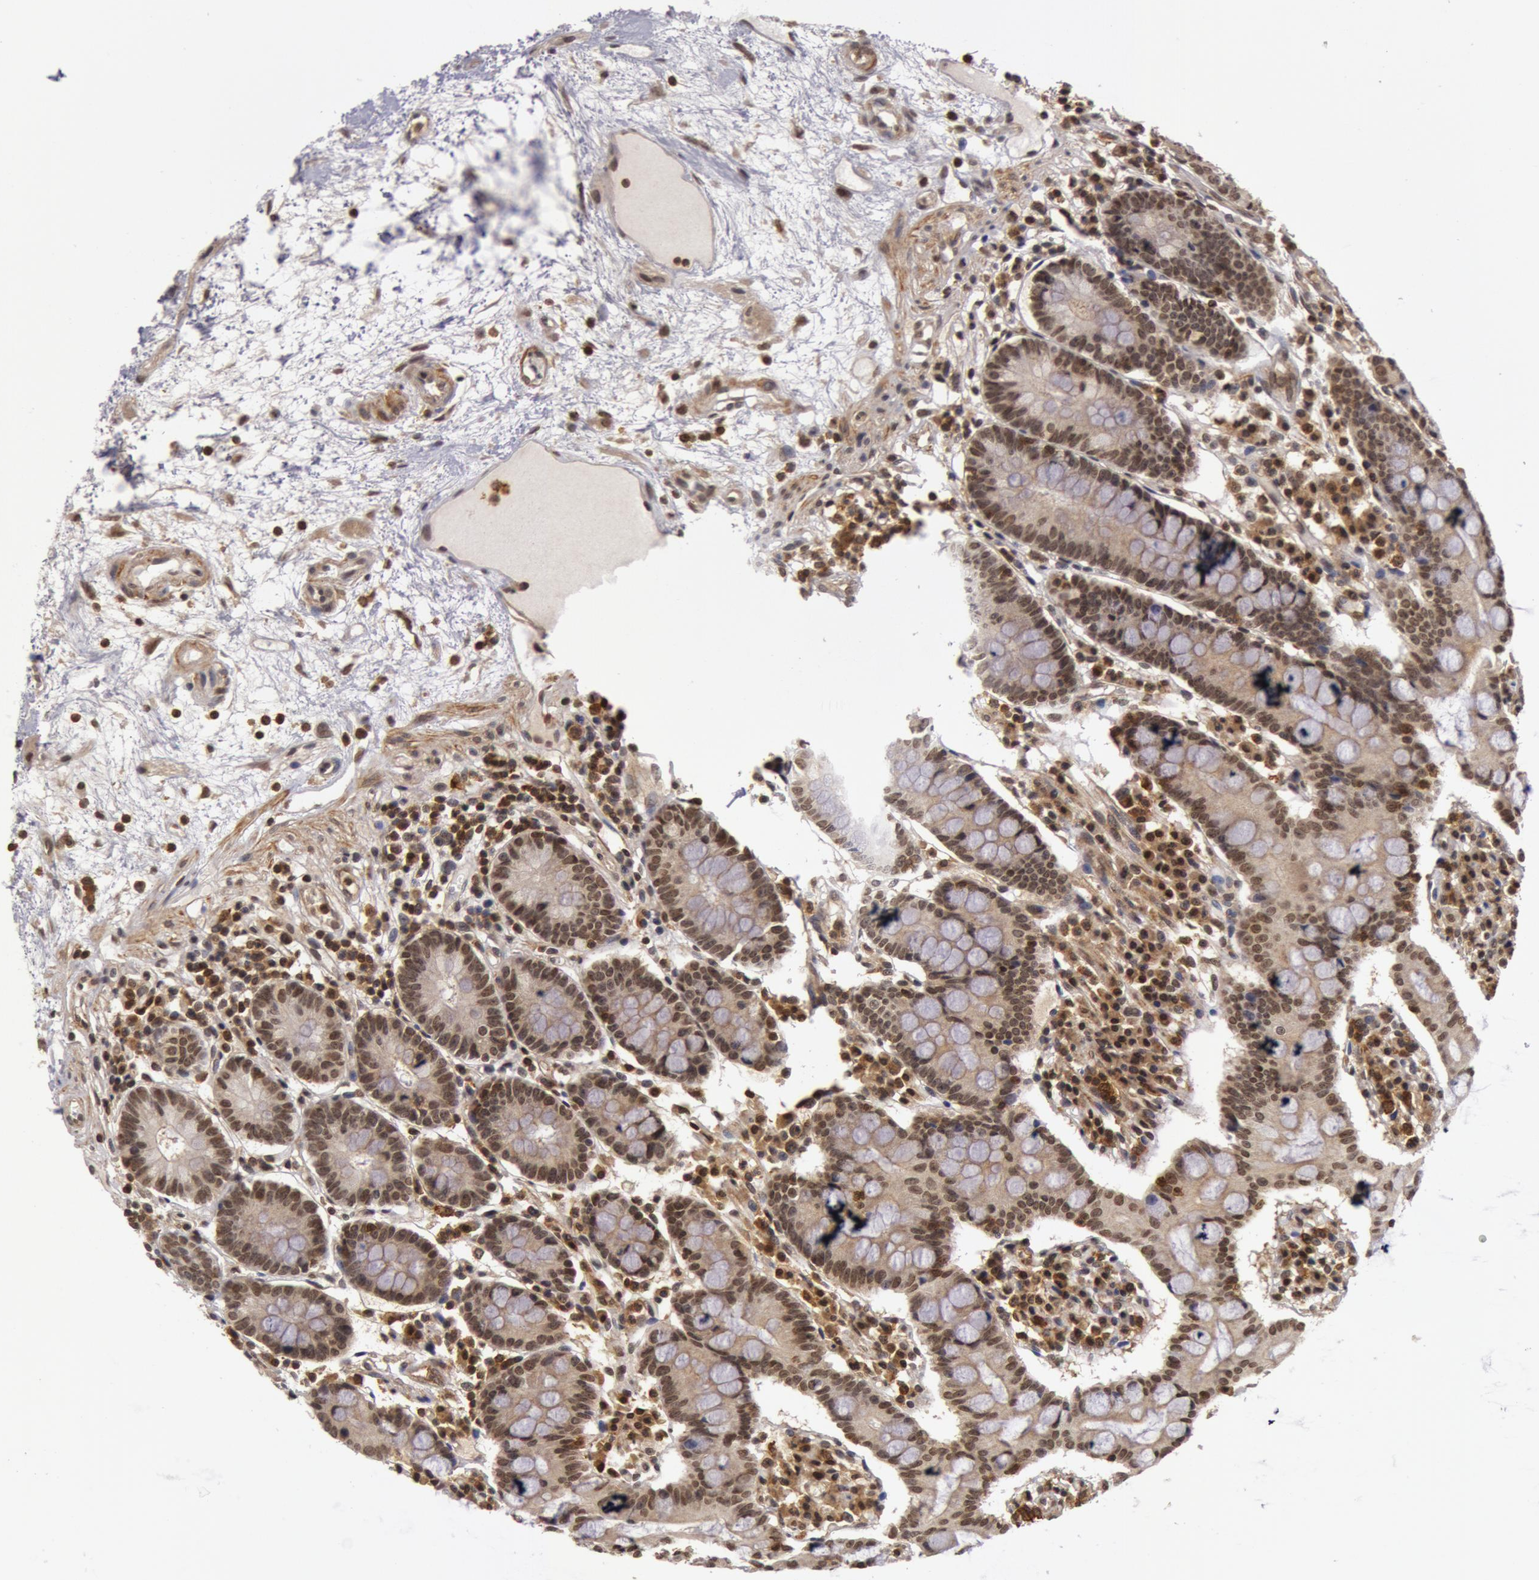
{"staining": {"intensity": "weak", "quantity": "25%-75%", "location": "nuclear"}, "tissue": "small intestine", "cell_type": "Glandular cells", "image_type": "normal", "snomed": [{"axis": "morphology", "description": "Normal tissue, NOS"}, {"axis": "topography", "description": "Small intestine"}], "caption": "Unremarkable small intestine shows weak nuclear positivity in about 25%-75% of glandular cells, visualized by immunohistochemistry. The staining is performed using DAB brown chromogen to label protein expression. The nuclei are counter-stained blue using hematoxylin.", "gene": "ZNF350", "patient": {"sex": "female", "age": 51}}